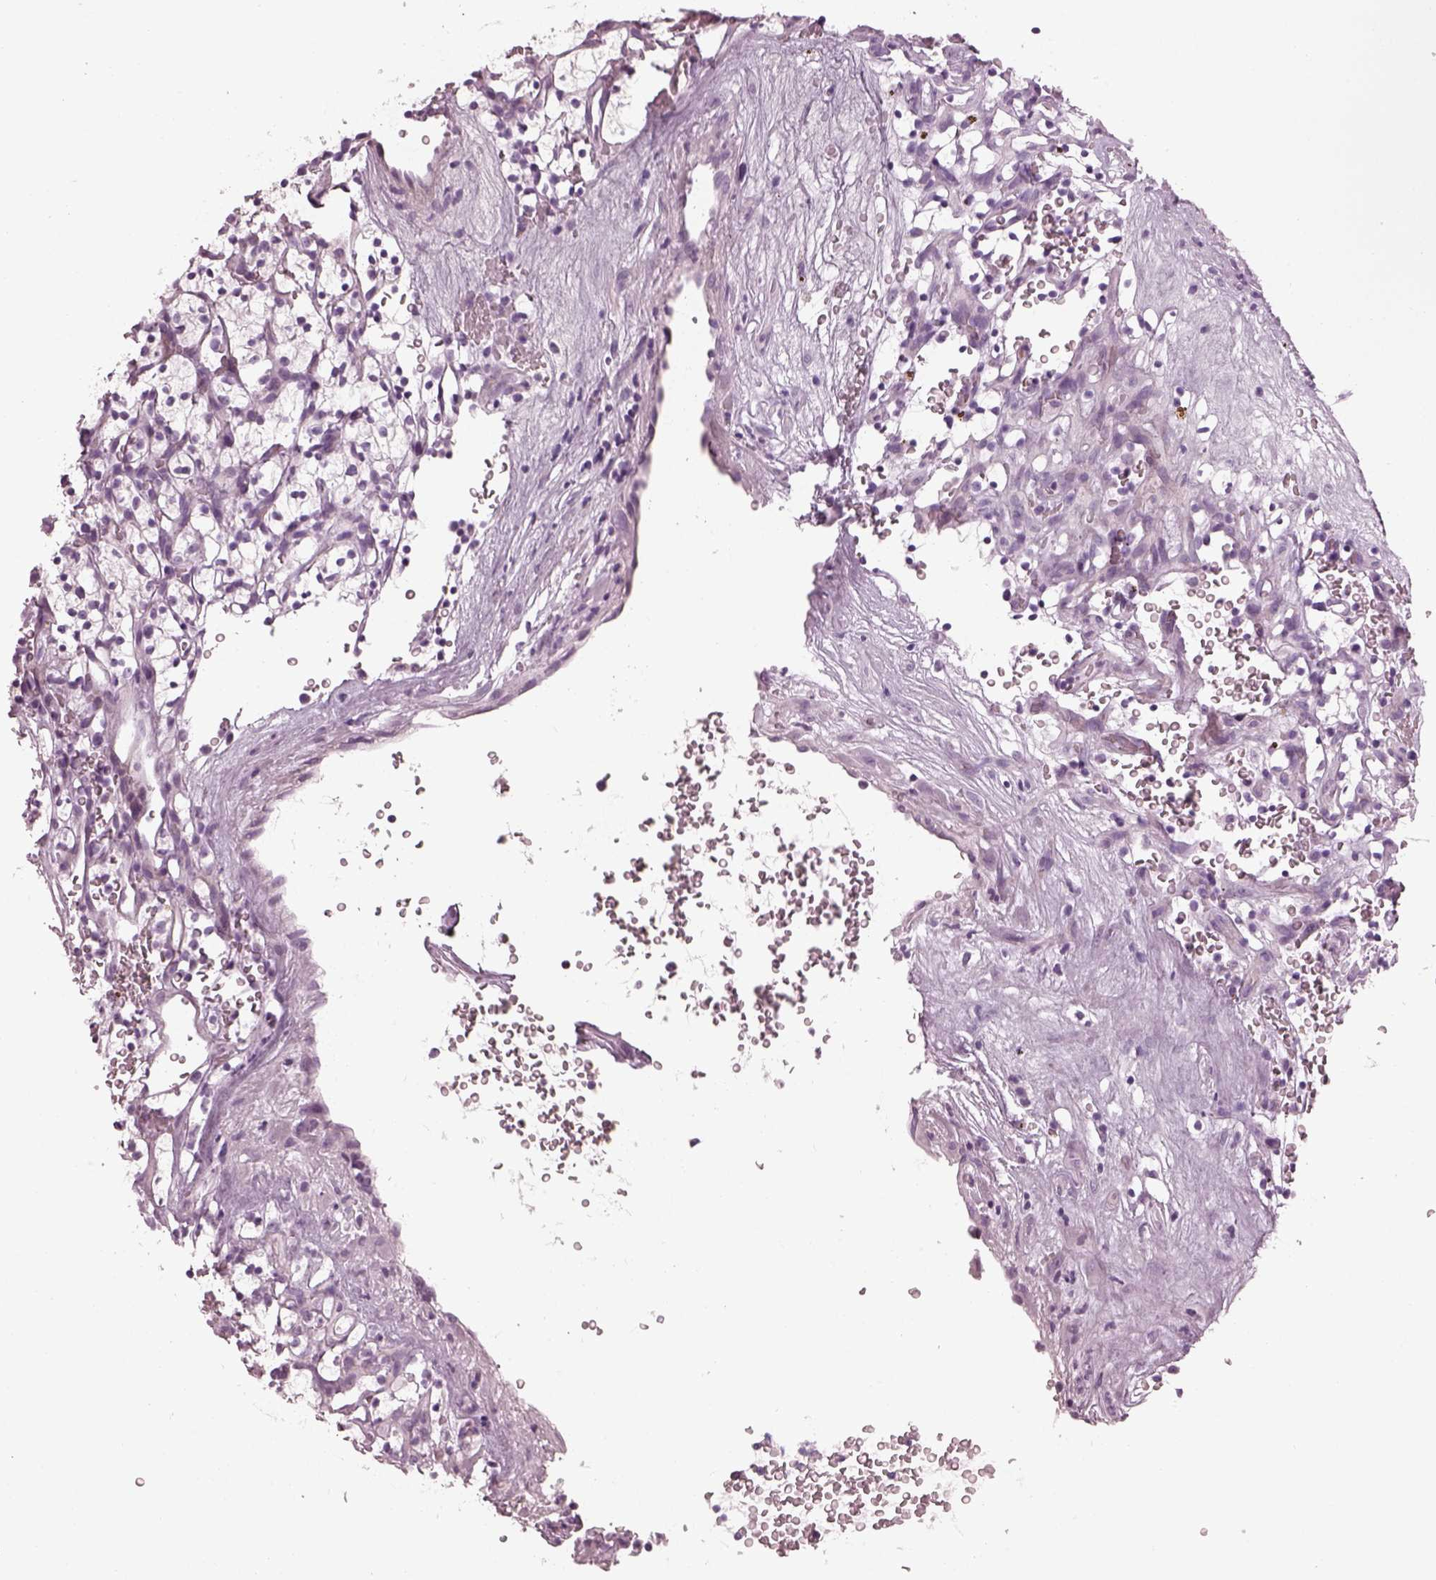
{"staining": {"intensity": "negative", "quantity": "none", "location": "none"}, "tissue": "renal cancer", "cell_type": "Tumor cells", "image_type": "cancer", "snomed": [{"axis": "morphology", "description": "Adenocarcinoma, NOS"}, {"axis": "topography", "description": "Kidney"}], "caption": "Immunohistochemistry (IHC) of human renal cancer (adenocarcinoma) displays no positivity in tumor cells.", "gene": "PDC", "patient": {"sex": "female", "age": 64}}